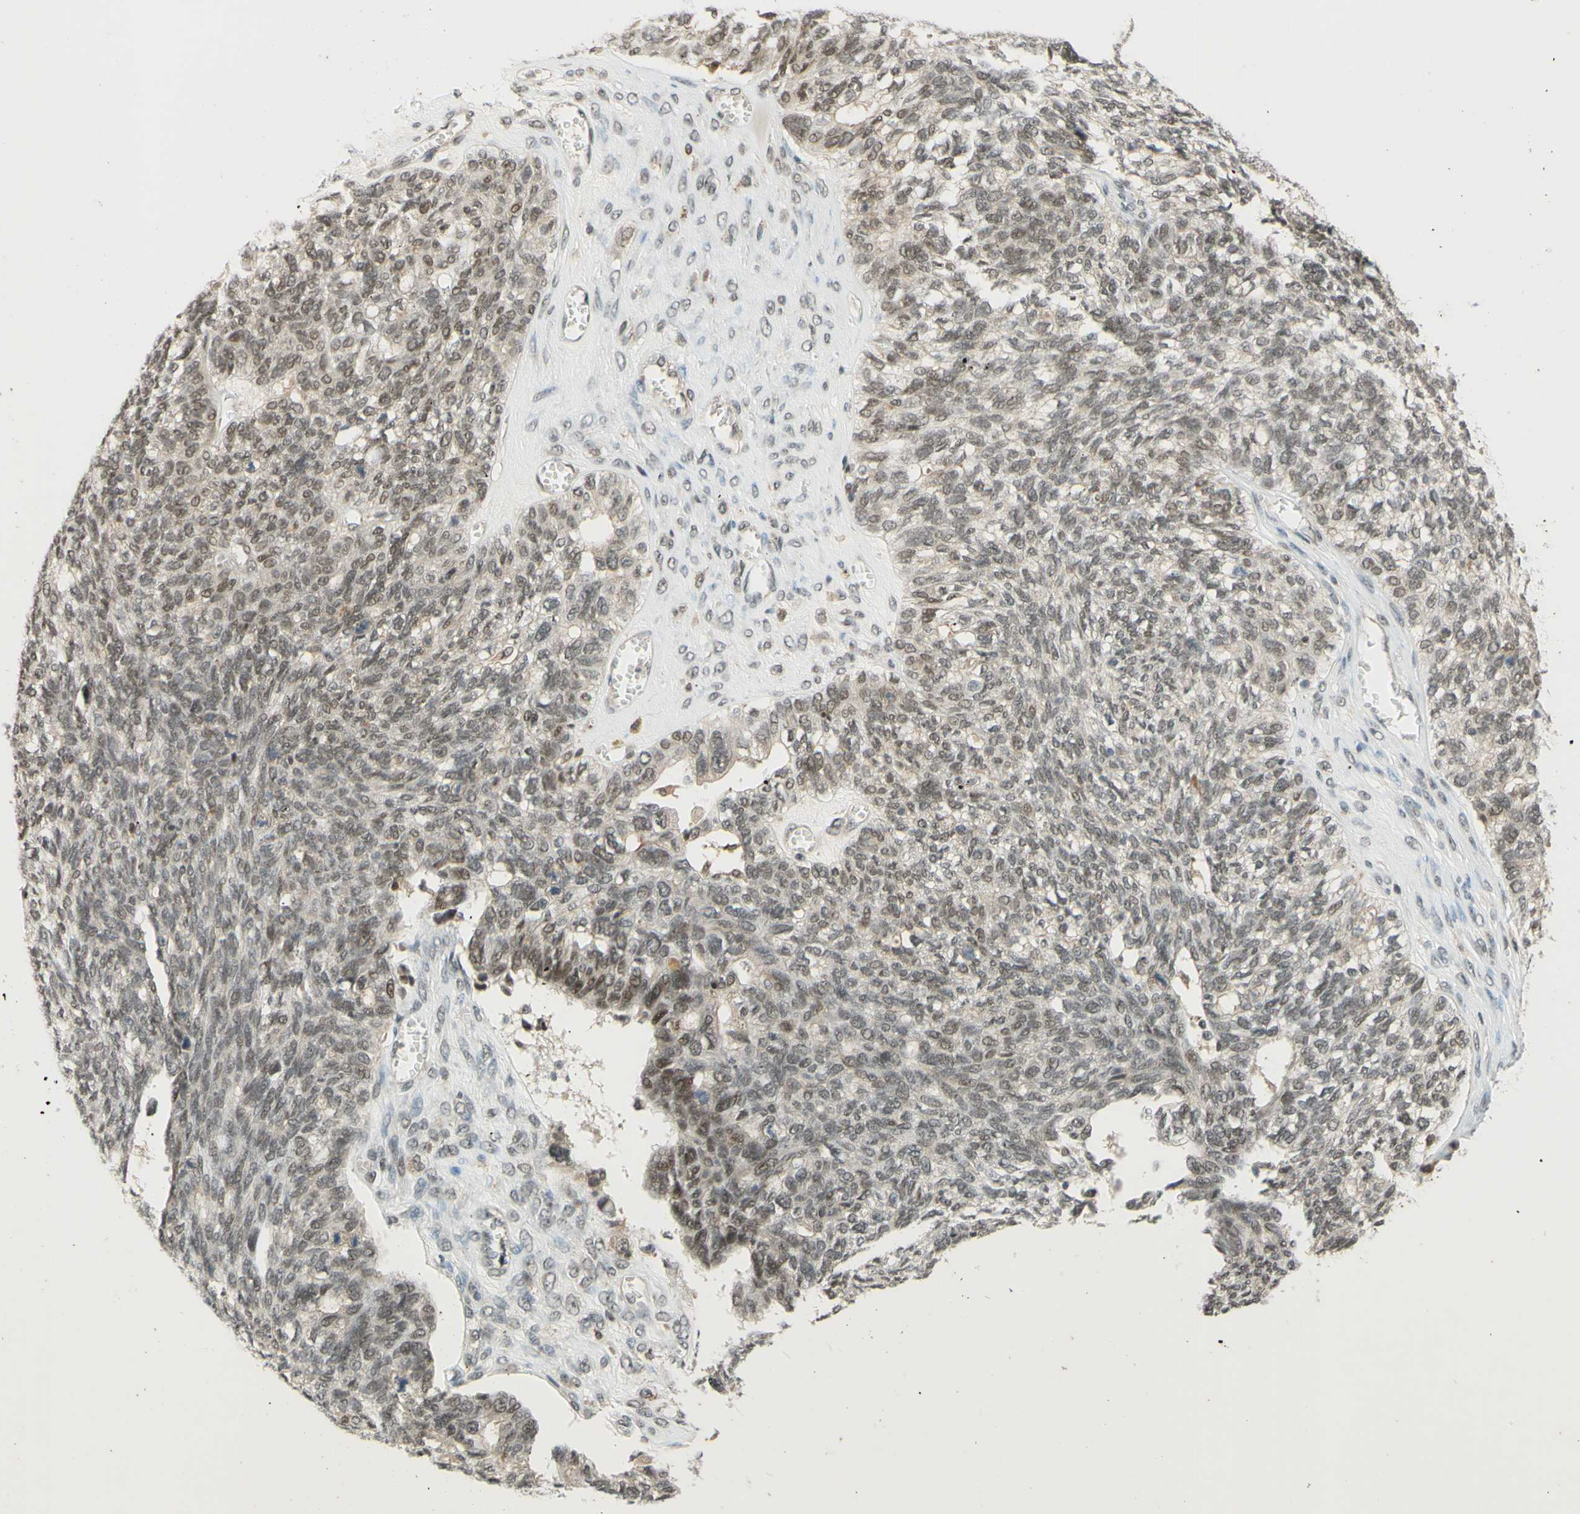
{"staining": {"intensity": "weak", "quantity": ">75%", "location": "nuclear"}, "tissue": "ovarian cancer", "cell_type": "Tumor cells", "image_type": "cancer", "snomed": [{"axis": "morphology", "description": "Cystadenocarcinoma, serous, NOS"}, {"axis": "topography", "description": "Ovary"}], "caption": "A brown stain highlights weak nuclear positivity of a protein in ovarian serous cystadenocarcinoma tumor cells.", "gene": "SMARCB1", "patient": {"sex": "female", "age": 79}}